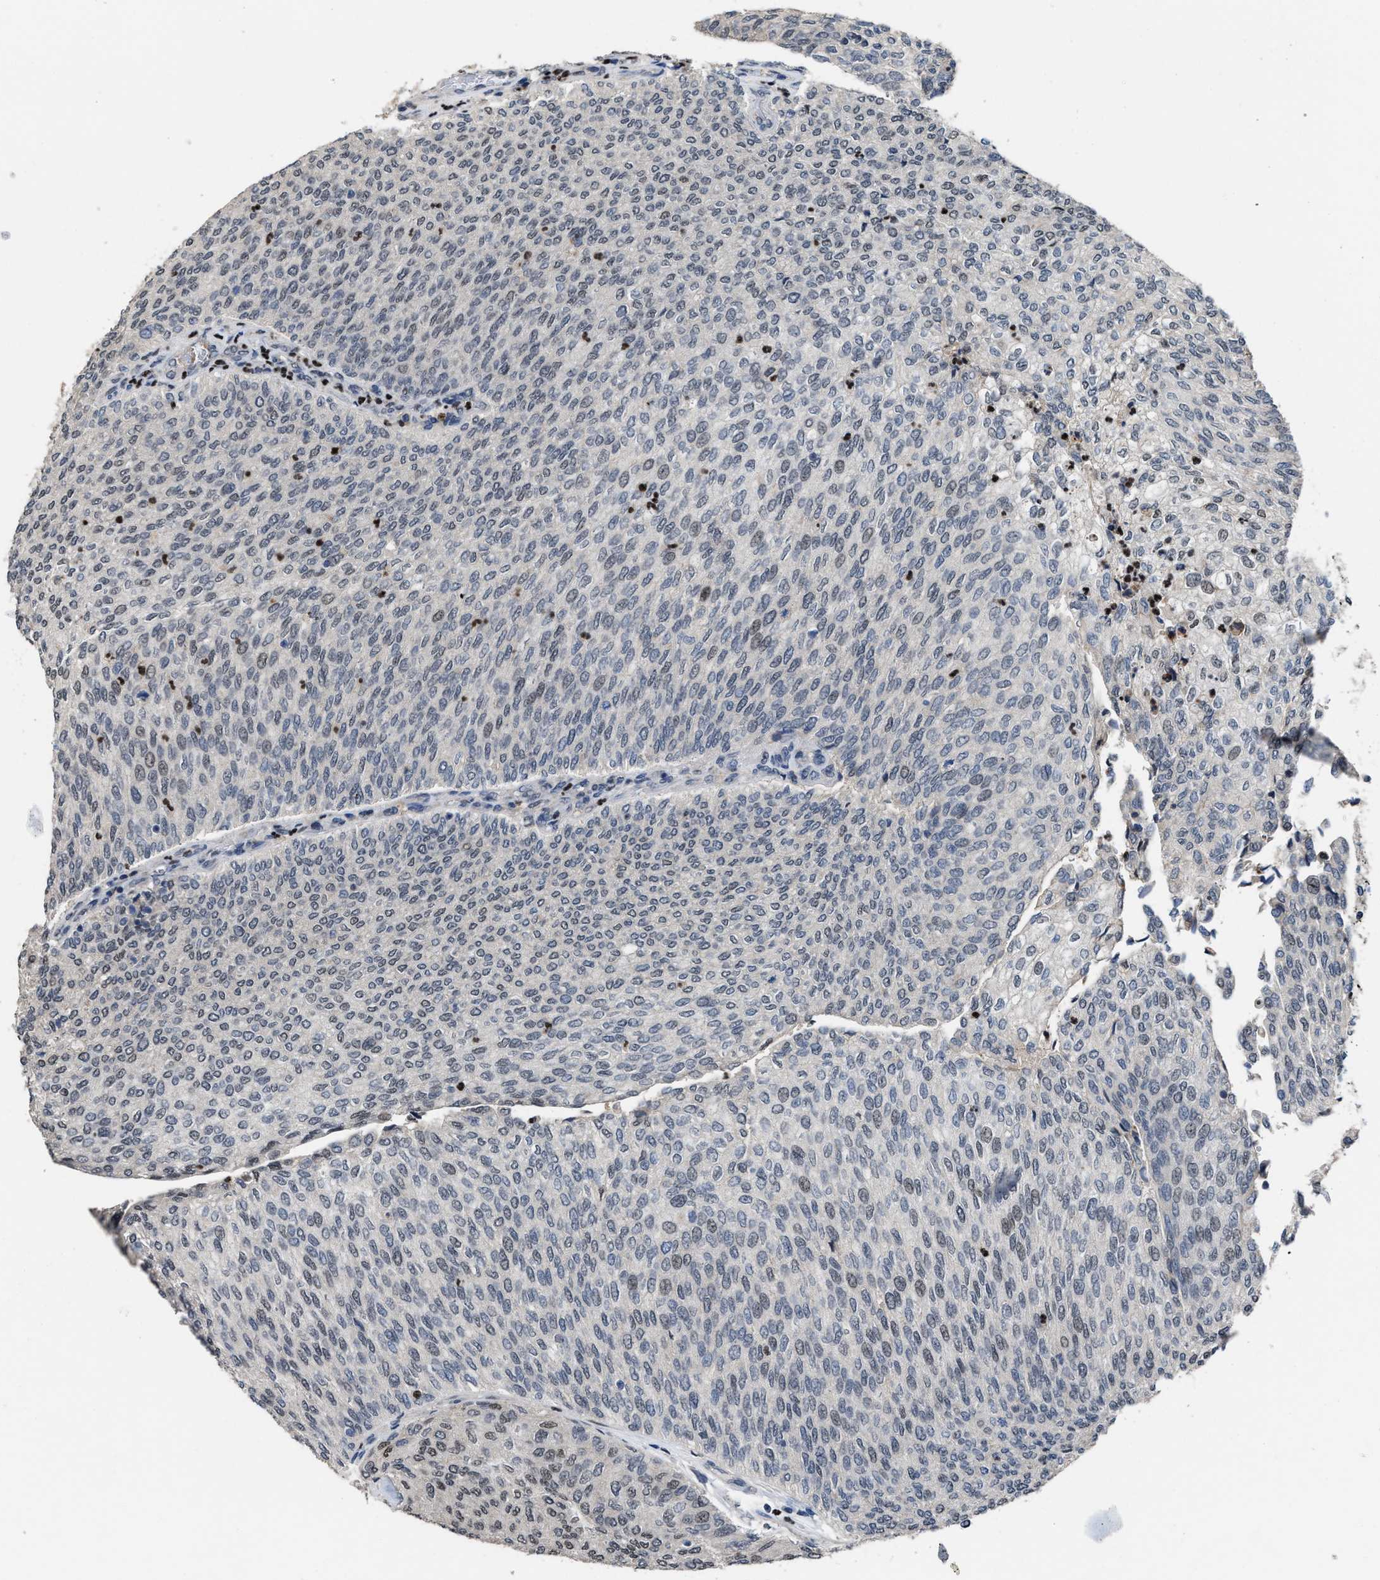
{"staining": {"intensity": "weak", "quantity": "25%-75%", "location": "nuclear"}, "tissue": "urothelial cancer", "cell_type": "Tumor cells", "image_type": "cancer", "snomed": [{"axis": "morphology", "description": "Urothelial carcinoma, Low grade"}, {"axis": "topography", "description": "Urinary bladder"}], "caption": "Immunohistochemistry (IHC) image of low-grade urothelial carcinoma stained for a protein (brown), which displays low levels of weak nuclear expression in approximately 25%-75% of tumor cells.", "gene": "ZNF20", "patient": {"sex": "female", "age": 79}}